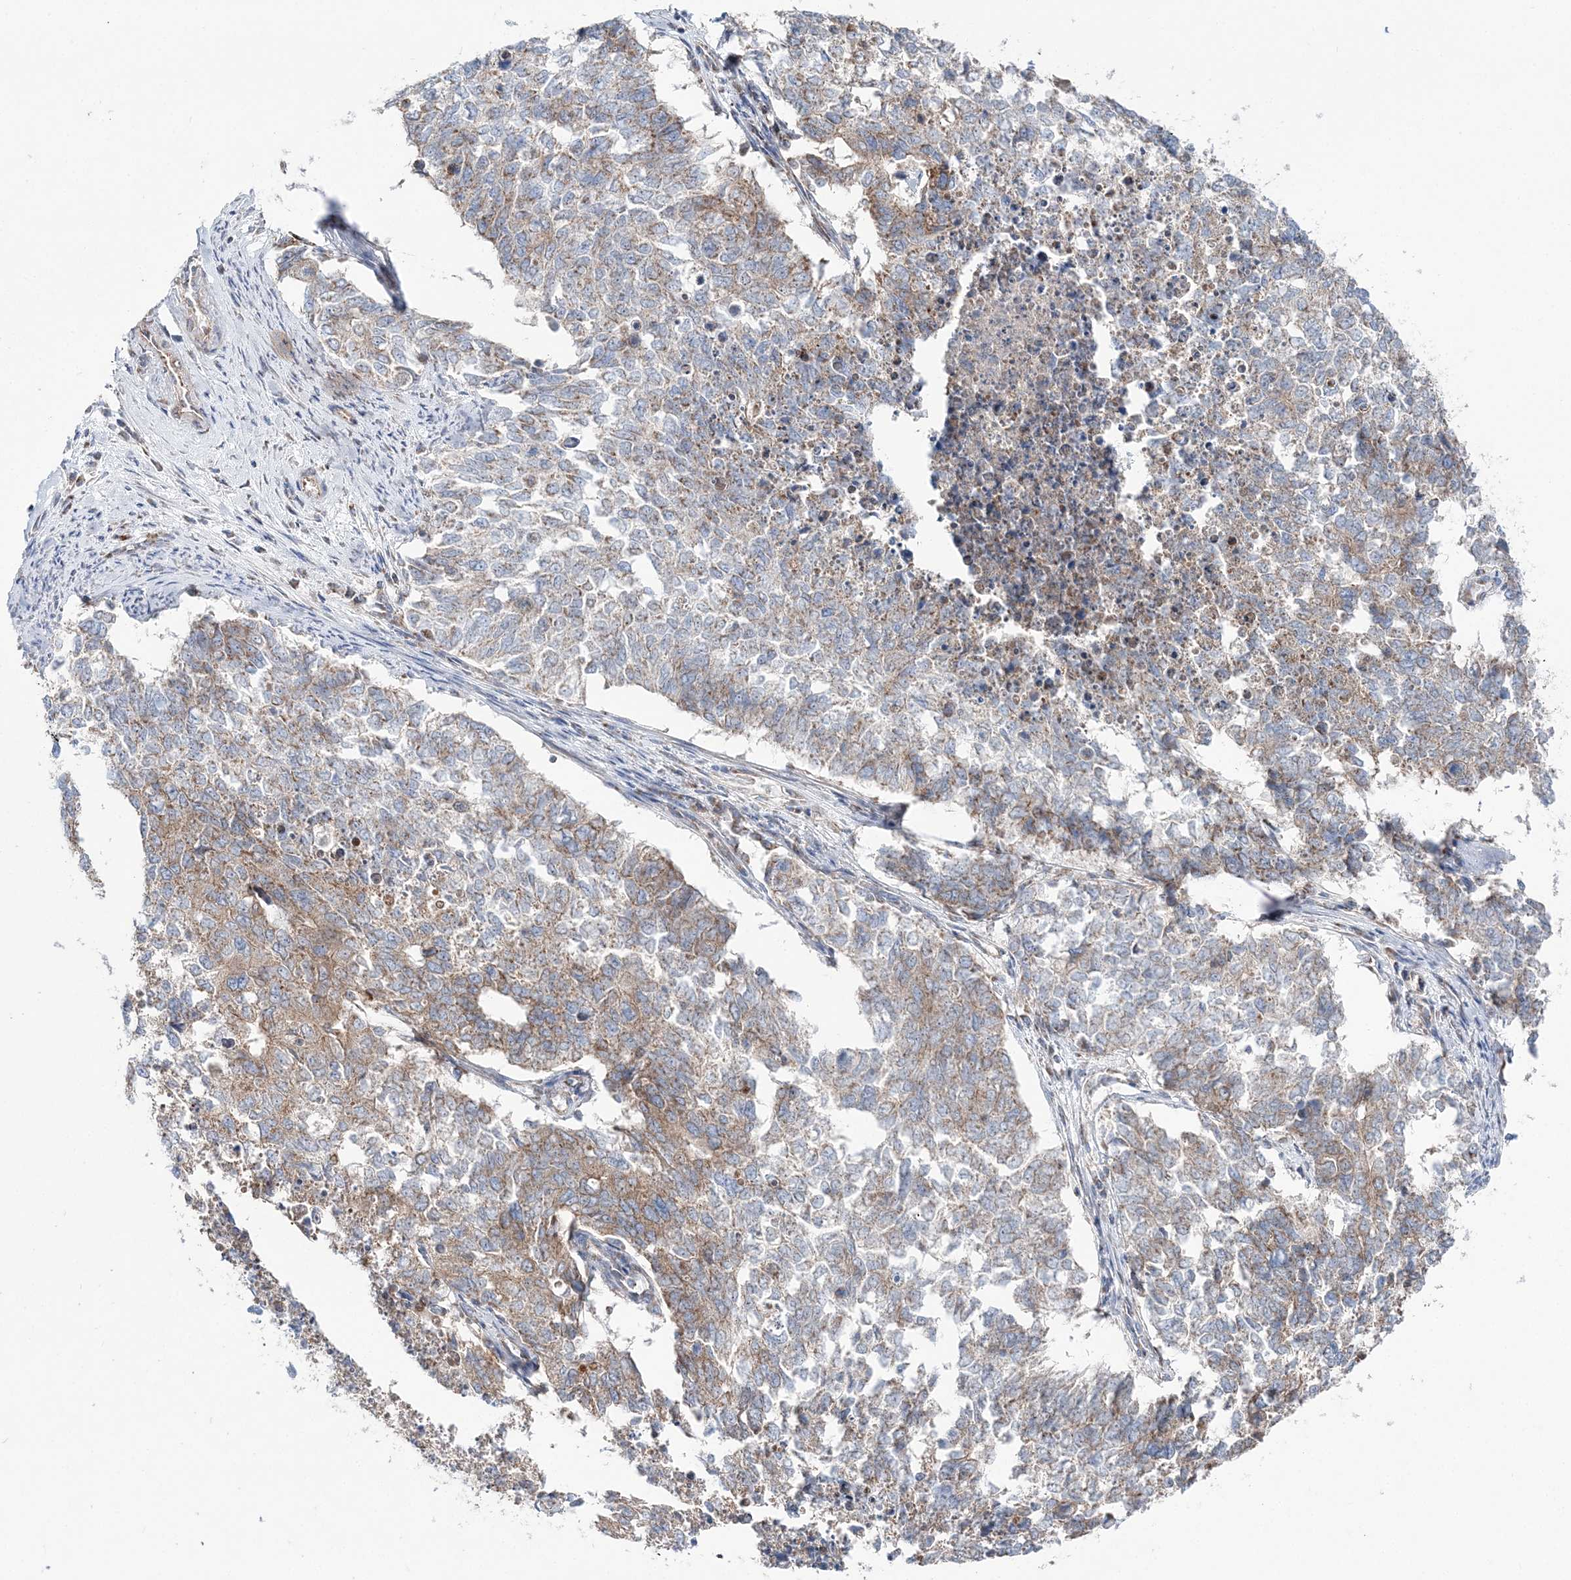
{"staining": {"intensity": "weak", "quantity": "25%-75%", "location": "cytoplasmic/membranous"}, "tissue": "cervical cancer", "cell_type": "Tumor cells", "image_type": "cancer", "snomed": [{"axis": "morphology", "description": "Squamous cell carcinoma, NOS"}, {"axis": "topography", "description": "Cervix"}], "caption": "IHC photomicrograph of cervical cancer (squamous cell carcinoma) stained for a protein (brown), which displays low levels of weak cytoplasmic/membranous staining in about 25%-75% of tumor cells.", "gene": "OPA1", "patient": {"sex": "female", "age": 63}}